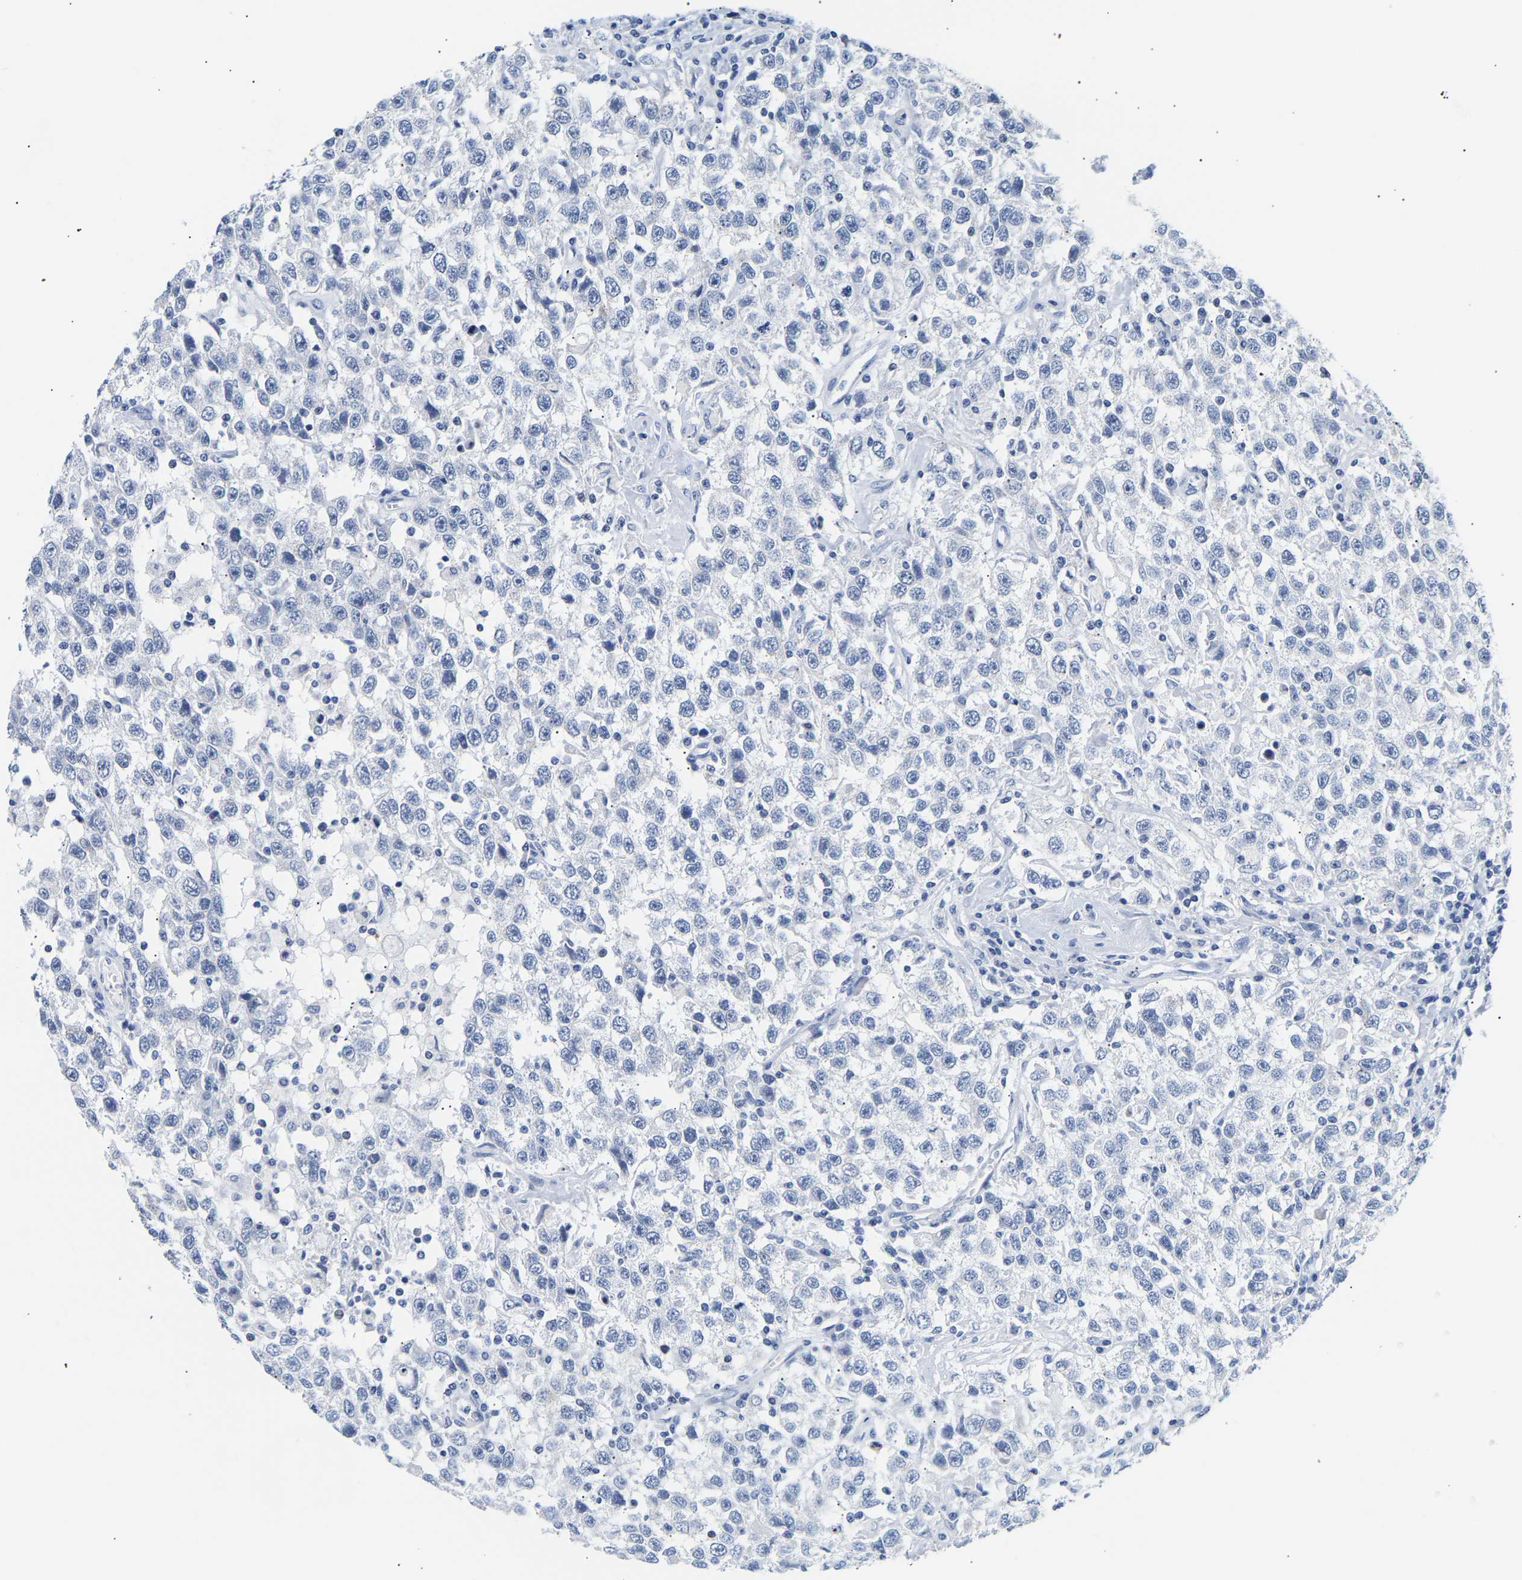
{"staining": {"intensity": "negative", "quantity": "none", "location": "none"}, "tissue": "testis cancer", "cell_type": "Tumor cells", "image_type": "cancer", "snomed": [{"axis": "morphology", "description": "Seminoma, NOS"}, {"axis": "topography", "description": "Testis"}], "caption": "There is no significant positivity in tumor cells of seminoma (testis).", "gene": "SPINK2", "patient": {"sex": "male", "age": 41}}